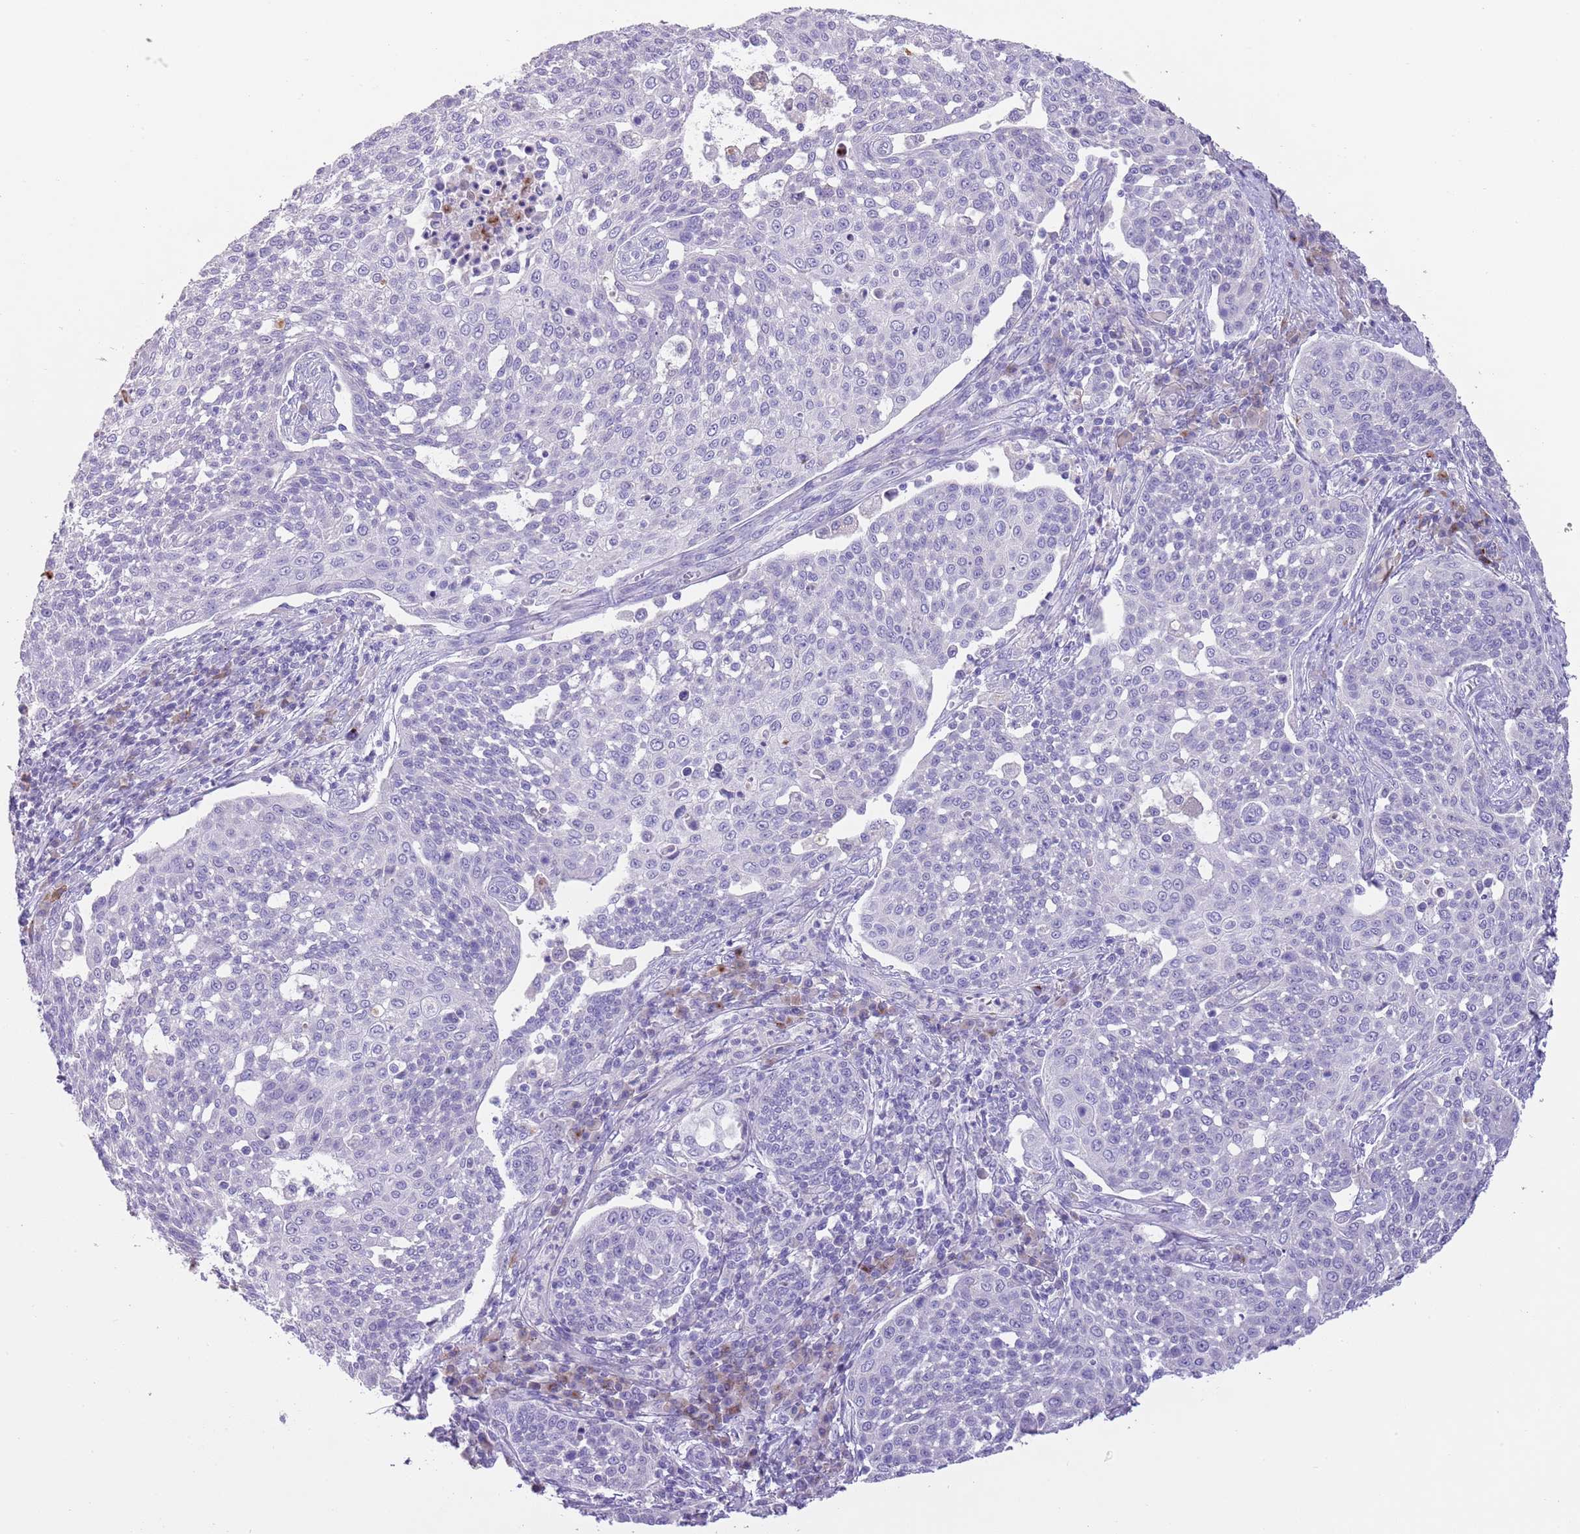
{"staining": {"intensity": "negative", "quantity": "none", "location": "none"}, "tissue": "cervical cancer", "cell_type": "Tumor cells", "image_type": "cancer", "snomed": [{"axis": "morphology", "description": "Squamous cell carcinoma, NOS"}, {"axis": "topography", "description": "Cervix"}], "caption": "Tumor cells show no significant staining in cervical cancer (squamous cell carcinoma).", "gene": "CLEC2A", "patient": {"sex": "female", "age": 34}}